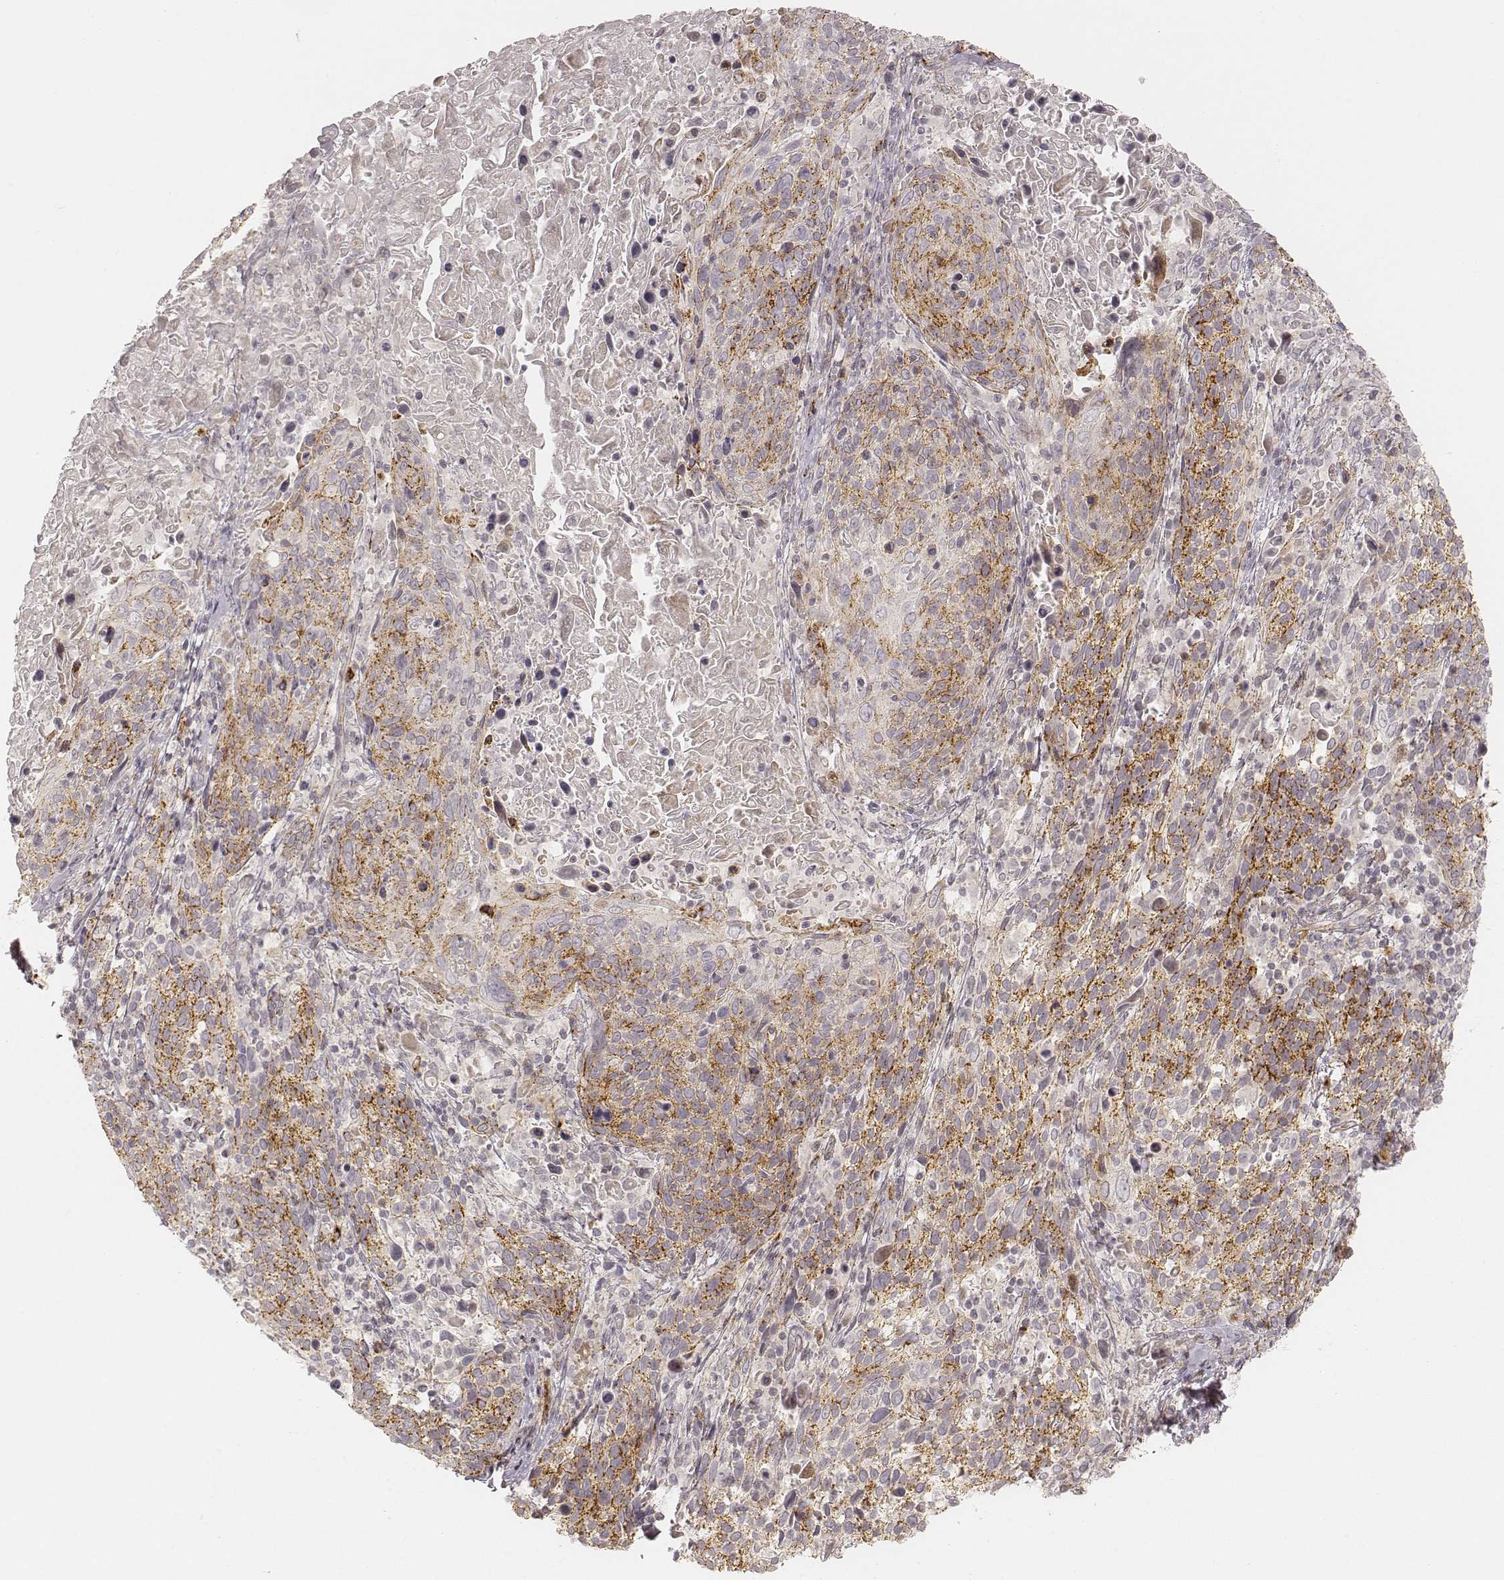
{"staining": {"intensity": "moderate", "quantity": "25%-75%", "location": "cytoplasmic/membranous"}, "tissue": "cervical cancer", "cell_type": "Tumor cells", "image_type": "cancer", "snomed": [{"axis": "morphology", "description": "Squamous cell carcinoma, NOS"}, {"axis": "topography", "description": "Cervix"}], "caption": "Tumor cells show moderate cytoplasmic/membranous staining in about 25%-75% of cells in cervical cancer. The staining is performed using DAB (3,3'-diaminobenzidine) brown chromogen to label protein expression. The nuclei are counter-stained blue using hematoxylin.", "gene": "GORASP2", "patient": {"sex": "female", "age": 61}}